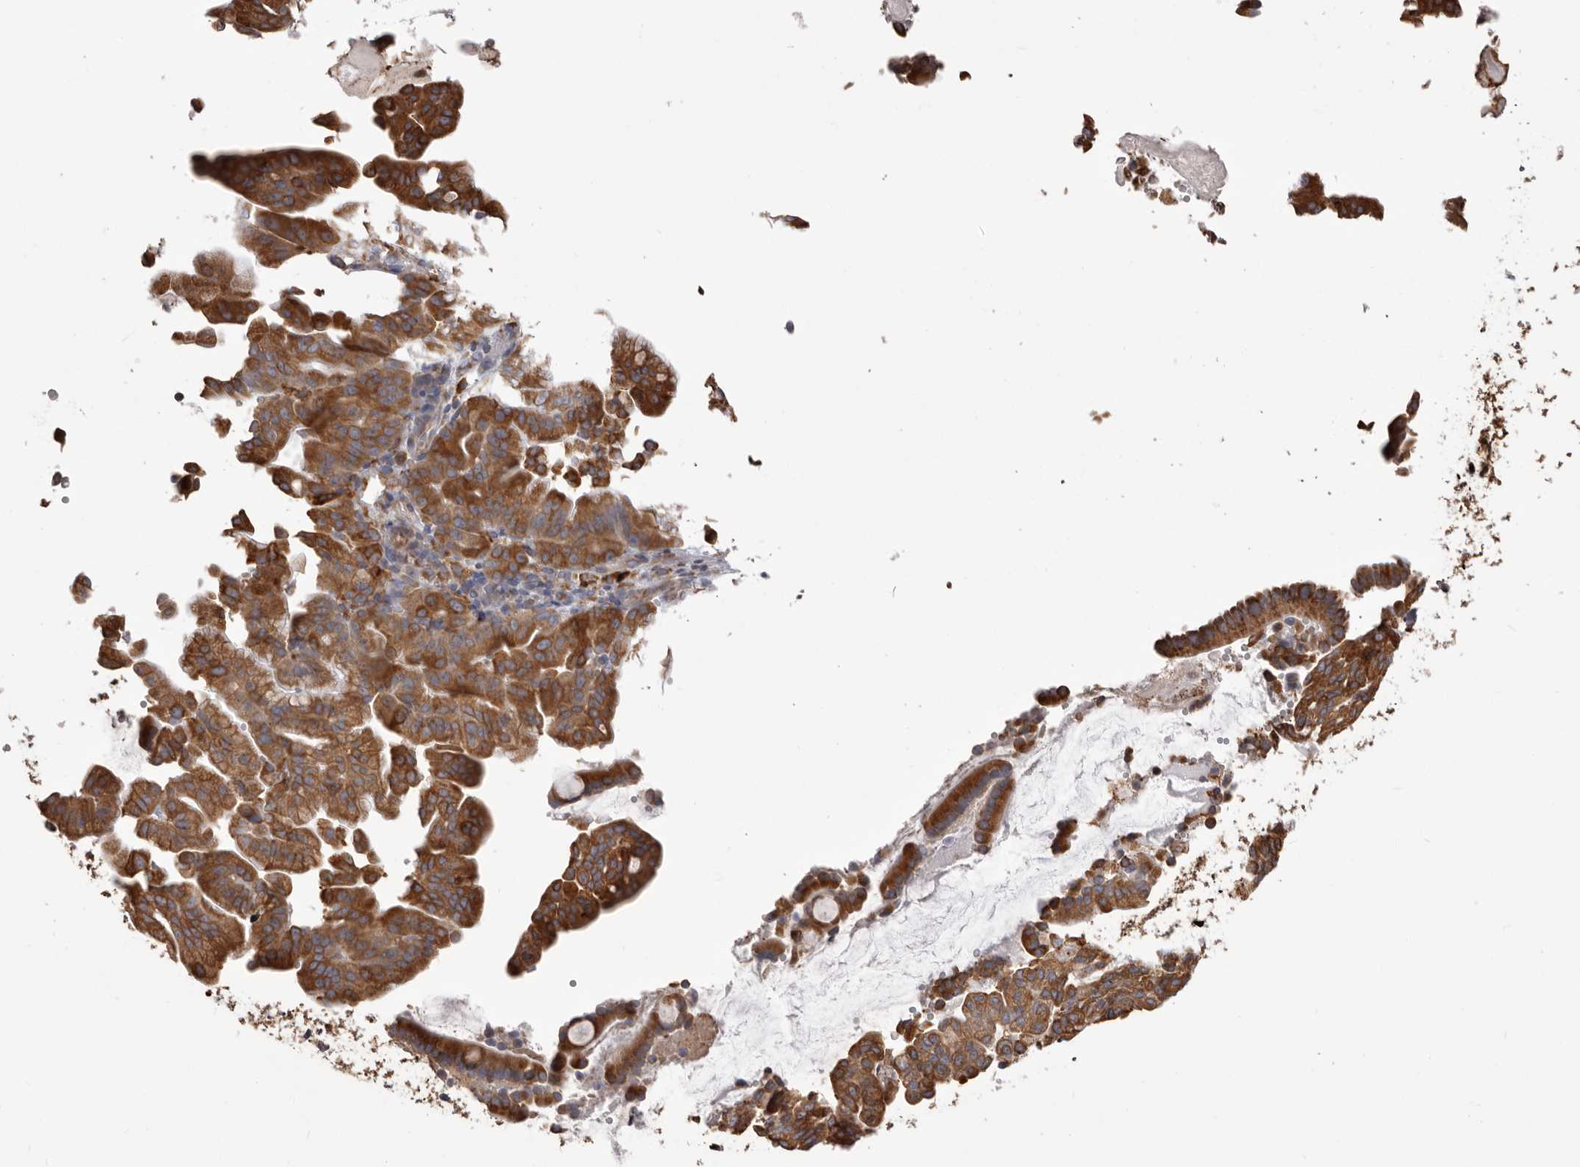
{"staining": {"intensity": "strong", "quantity": ">75%", "location": "cytoplasmic/membranous"}, "tissue": "pancreatic cancer", "cell_type": "Tumor cells", "image_type": "cancer", "snomed": [{"axis": "morphology", "description": "Adenocarcinoma, NOS"}, {"axis": "topography", "description": "Pancreas"}], "caption": "Immunohistochemical staining of human pancreatic cancer (adenocarcinoma) displays high levels of strong cytoplasmic/membranous protein staining in about >75% of tumor cells. Ihc stains the protein in brown and the nuclei are stained blue.", "gene": "QRSL1", "patient": {"sex": "male", "age": 63}}